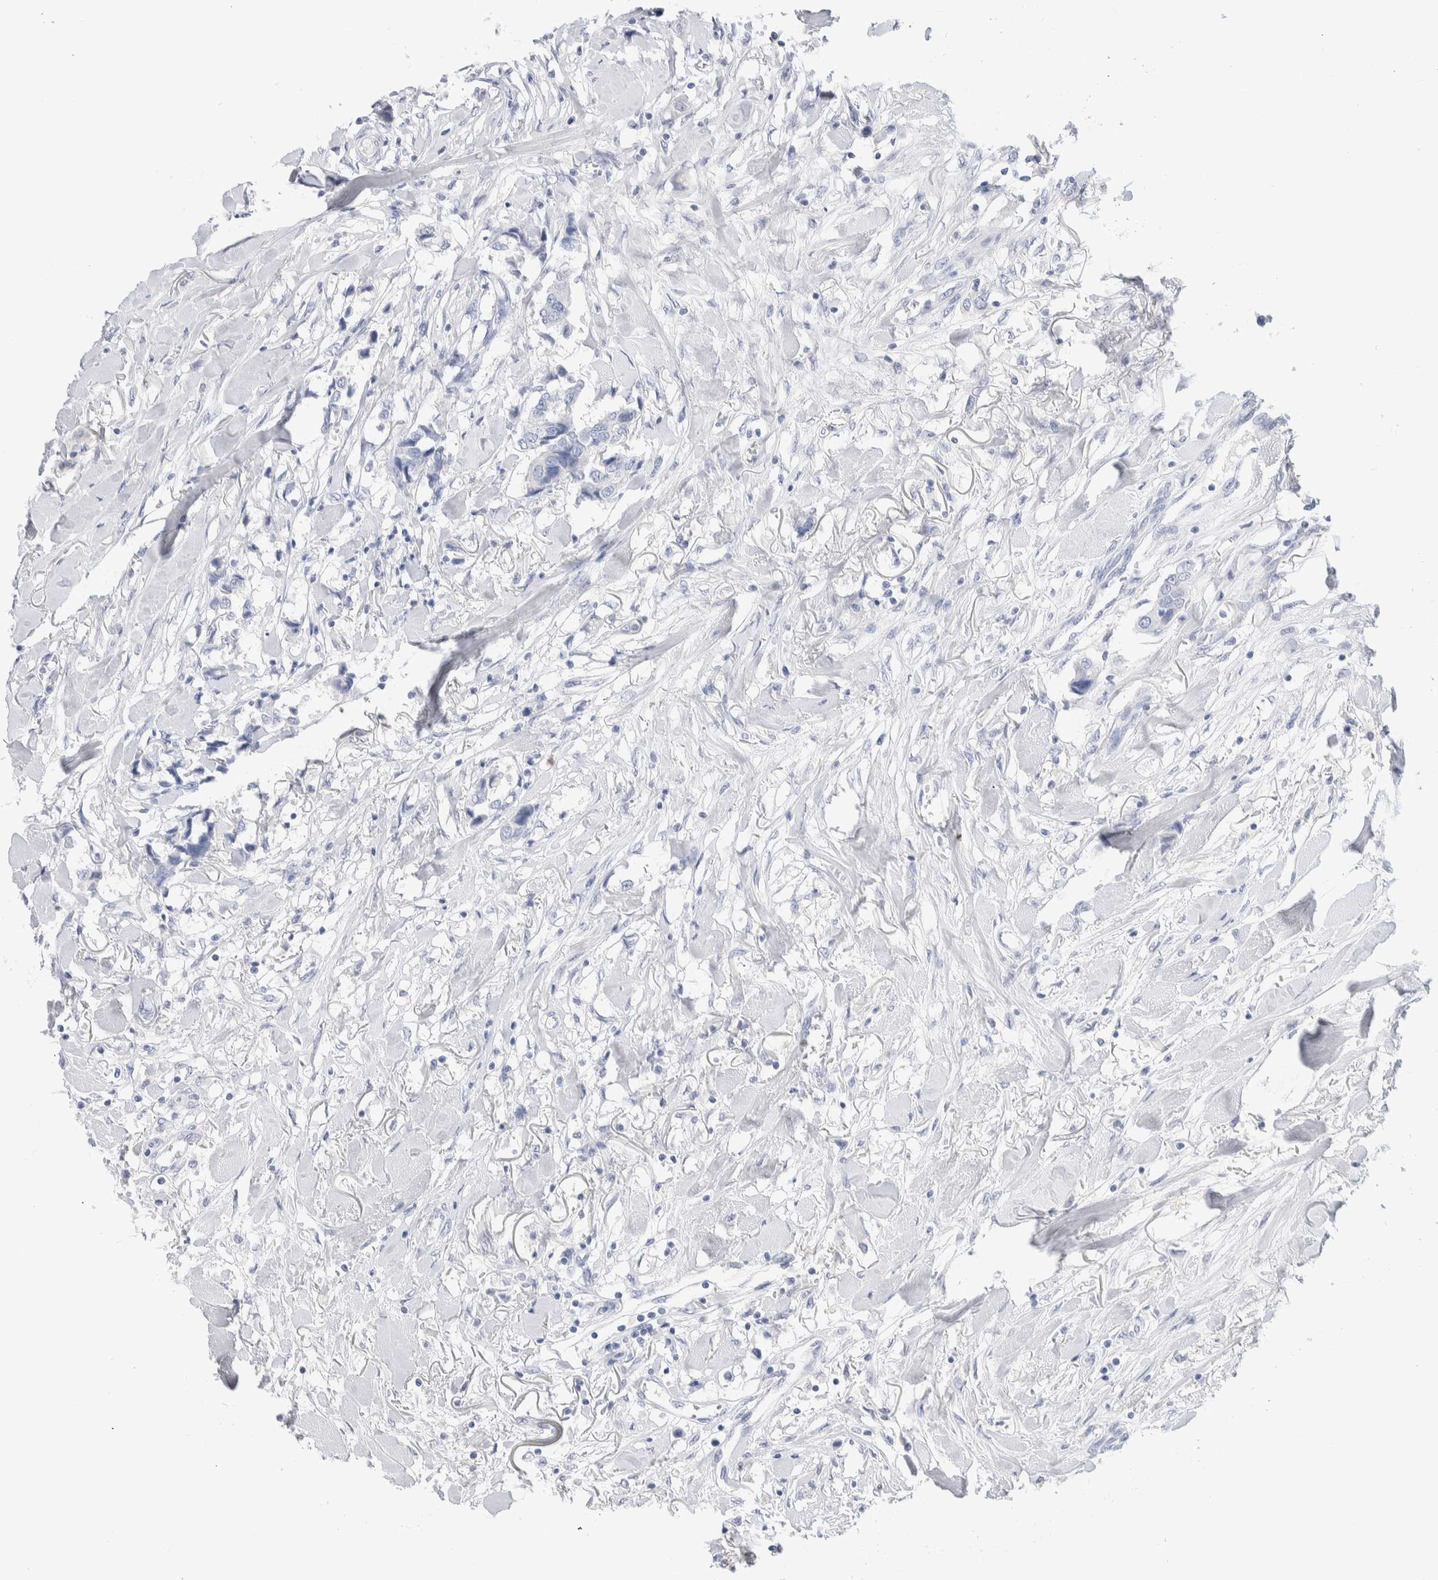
{"staining": {"intensity": "negative", "quantity": "none", "location": "none"}, "tissue": "breast cancer", "cell_type": "Tumor cells", "image_type": "cancer", "snomed": [{"axis": "morphology", "description": "Duct carcinoma"}, {"axis": "topography", "description": "Breast"}], "caption": "High power microscopy photomicrograph of an IHC image of breast cancer, revealing no significant expression in tumor cells. Brightfield microscopy of immunohistochemistry (IHC) stained with DAB (3,3'-diaminobenzidine) (brown) and hematoxylin (blue), captured at high magnification.", "gene": "GDA", "patient": {"sex": "female", "age": 80}}